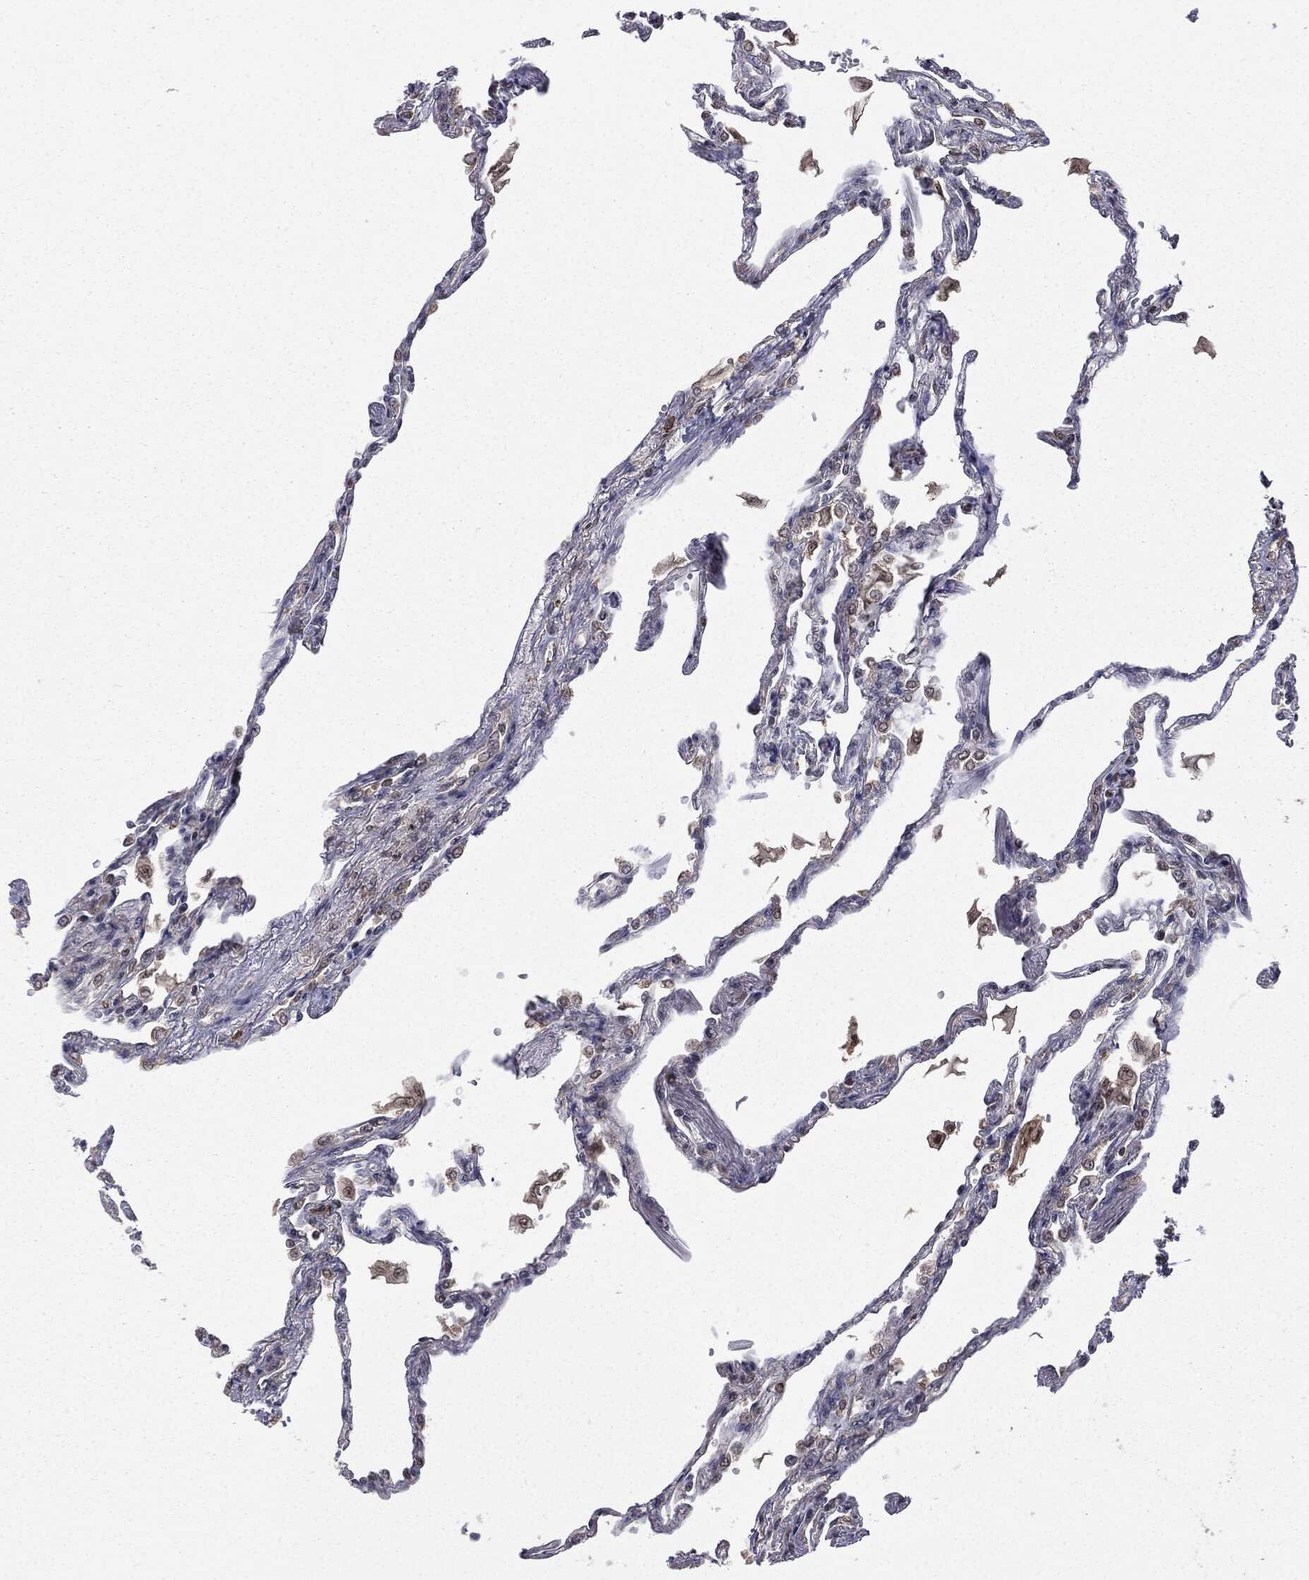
{"staining": {"intensity": "strong", "quantity": "25%-75%", "location": "nuclear"}, "tissue": "lung", "cell_type": "Alveolar cells", "image_type": "normal", "snomed": [{"axis": "morphology", "description": "Normal tissue, NOS"}, {"axis": "topography", "description": "Lung"}], "caption": "IHC histopathology image of unremarkable lung: human lung stained using IHC shows high levels of strong protein expression localized specifically in the nuclear of alveolar cells, appearing as a nuclear brown color.", "gene": "JMJD6", "patient": {"sex": "male", "age": 78}}